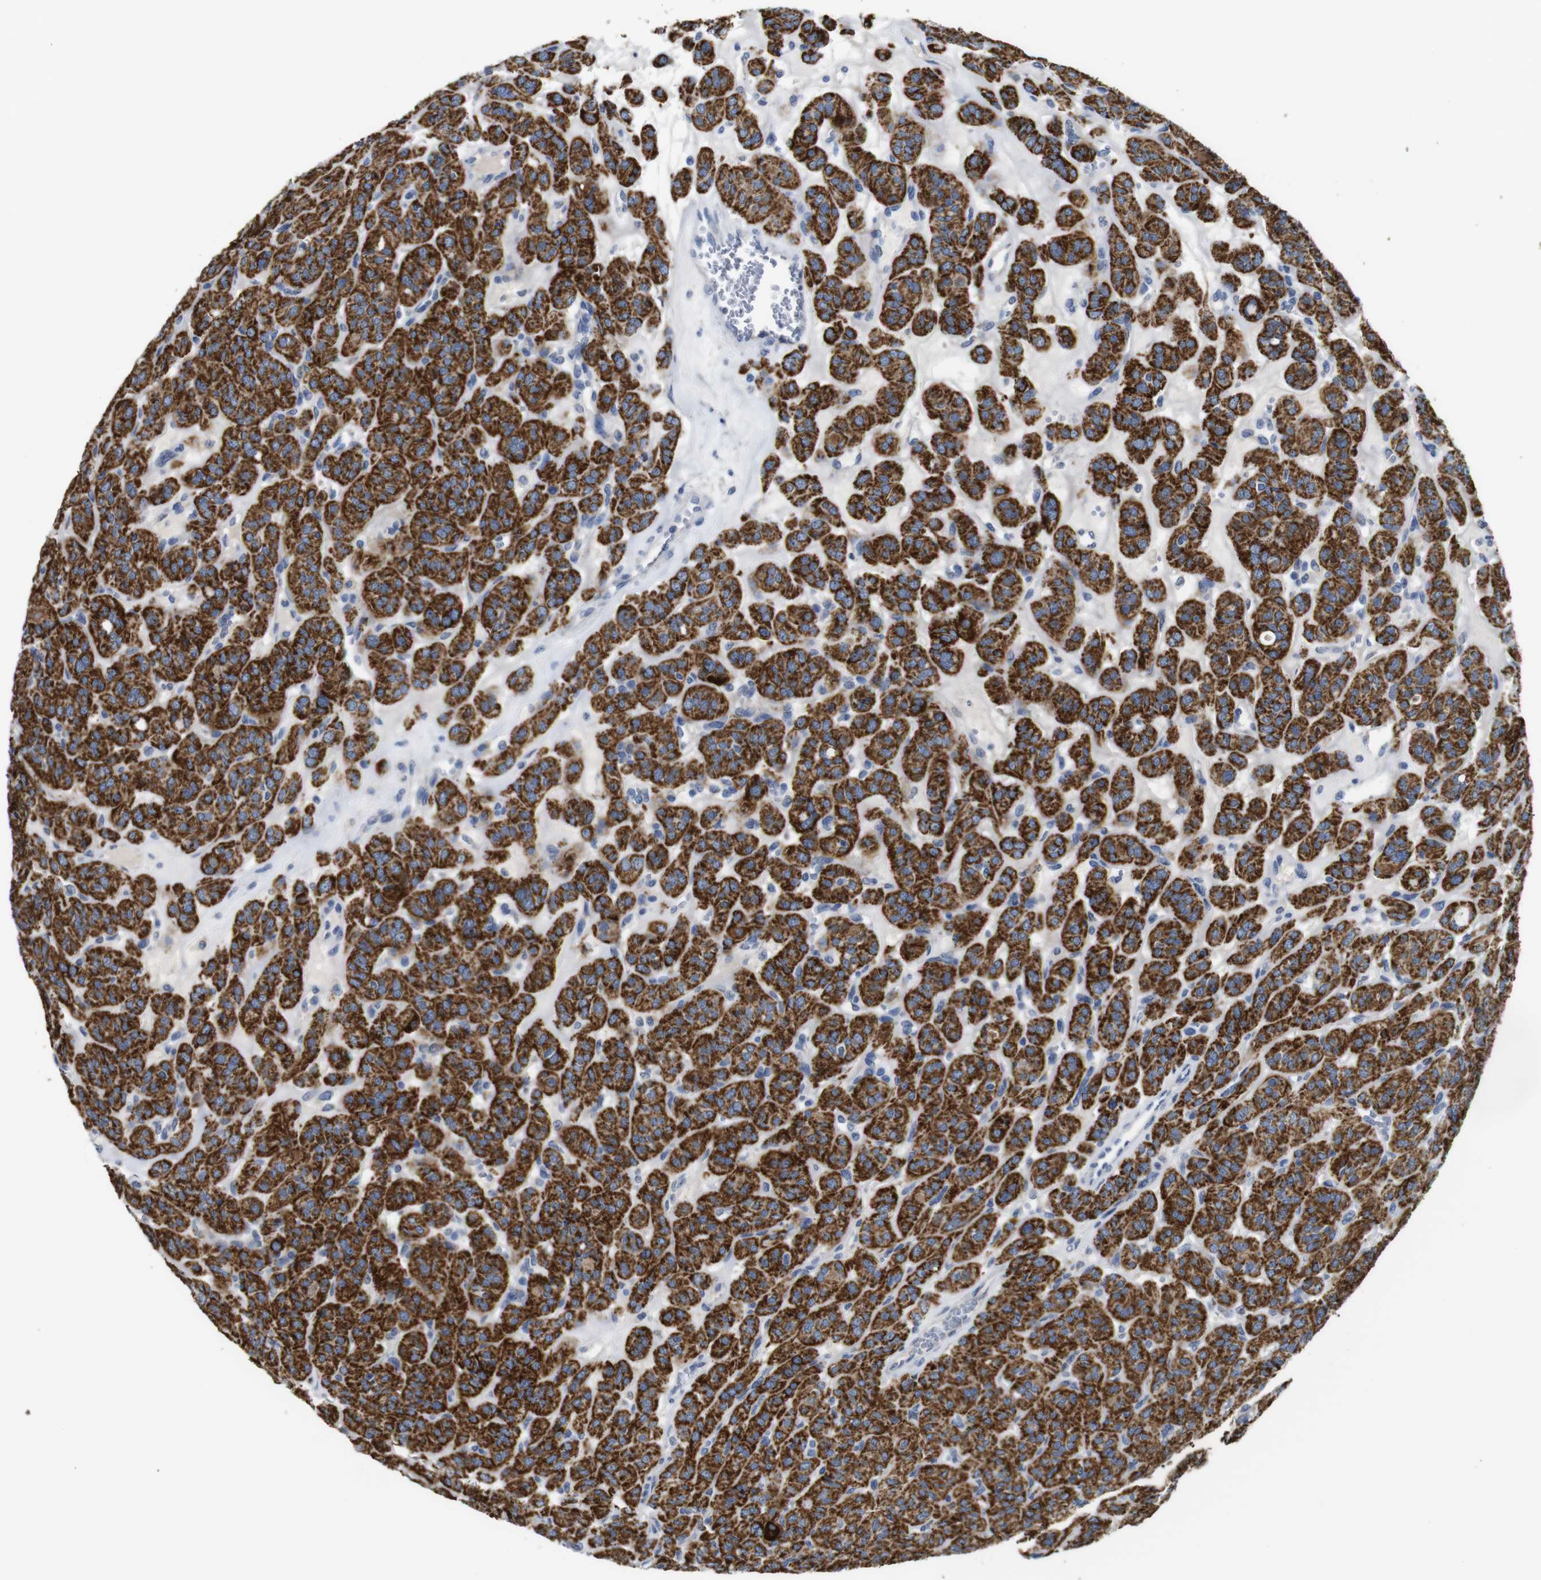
{"staining": {"intensity": "strong", "quantity": ">75%", "location": "cytoplasmic/membranous"}, "tissue": "thyroid cancer", "cell_type": "Tumor cells", "image_type": "cancer", "snomed": [{"axis": "morphology", "description": "Follicular adenoma carcinoma, NOS"}, {"axis": "topography", "description": "Thyroid gland"}], "caption": "A brown stain highlights strong cytoplasmic/membranous staining of a protein in human follicular adenoma carcinoma (thyroid) tumor cells.", "gene": "MAOA", "patient": {"sex": "female", "age": 71}}